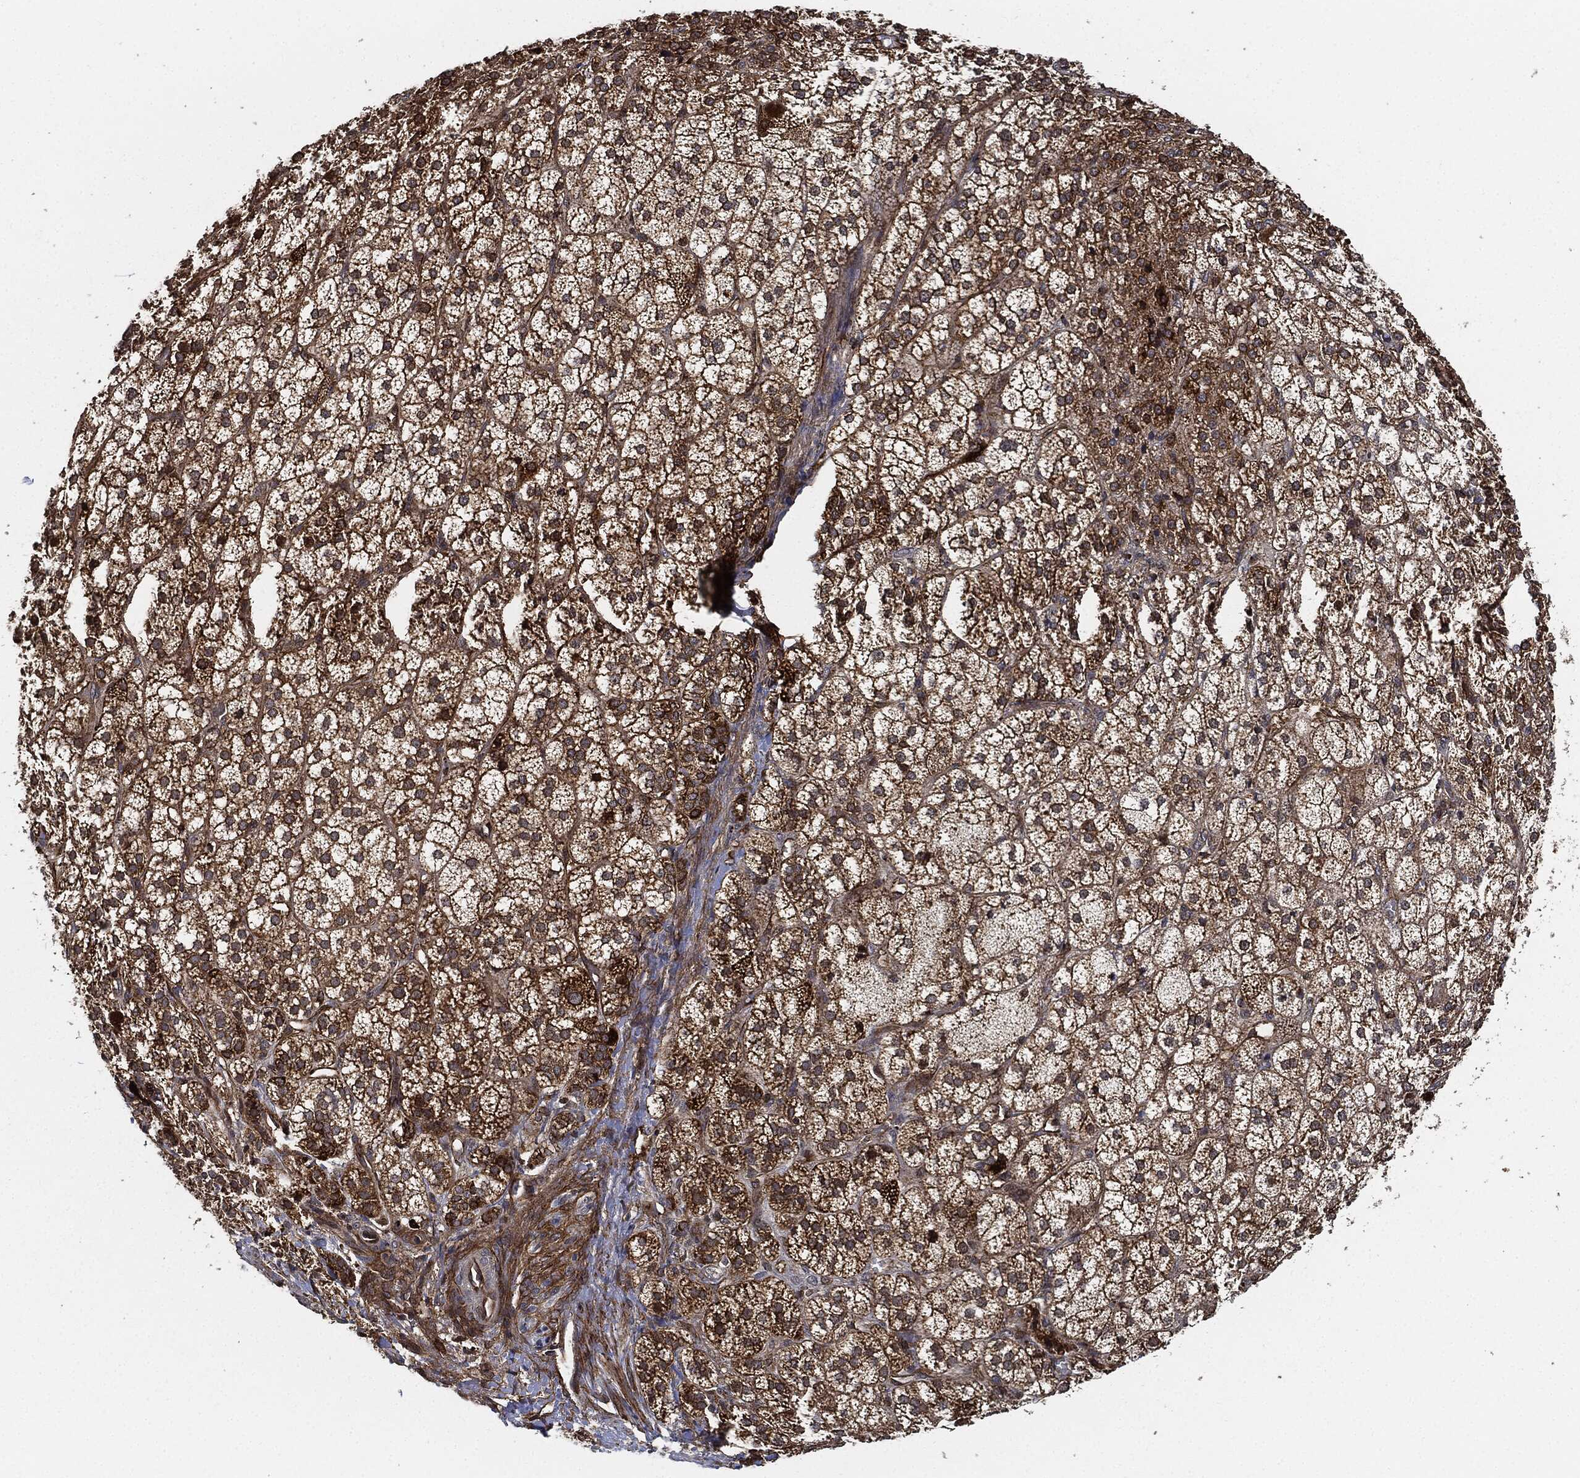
{"staining": {"intensity": "strong", "quantity": "25%-75%", "location": "cytoplasmic/membranous"}, "tissue": "adrenal gland", "cell_type": "Glandular cells", "image_type": "normal", "snomed": [{"axis": "morphology", "description": "Normal tissue, NOS"}, {"axis": "topography", "description": "Adrenal gland"}], "caption": "Unremarkable adrenal gland shows strong cytoplasmic/membranous expression in approximately 25%-75% of glandular cells, visualized by immunohistochemistry.", "gene": "MAP3K3", "patient": {"sex": "female", "age": 60}}